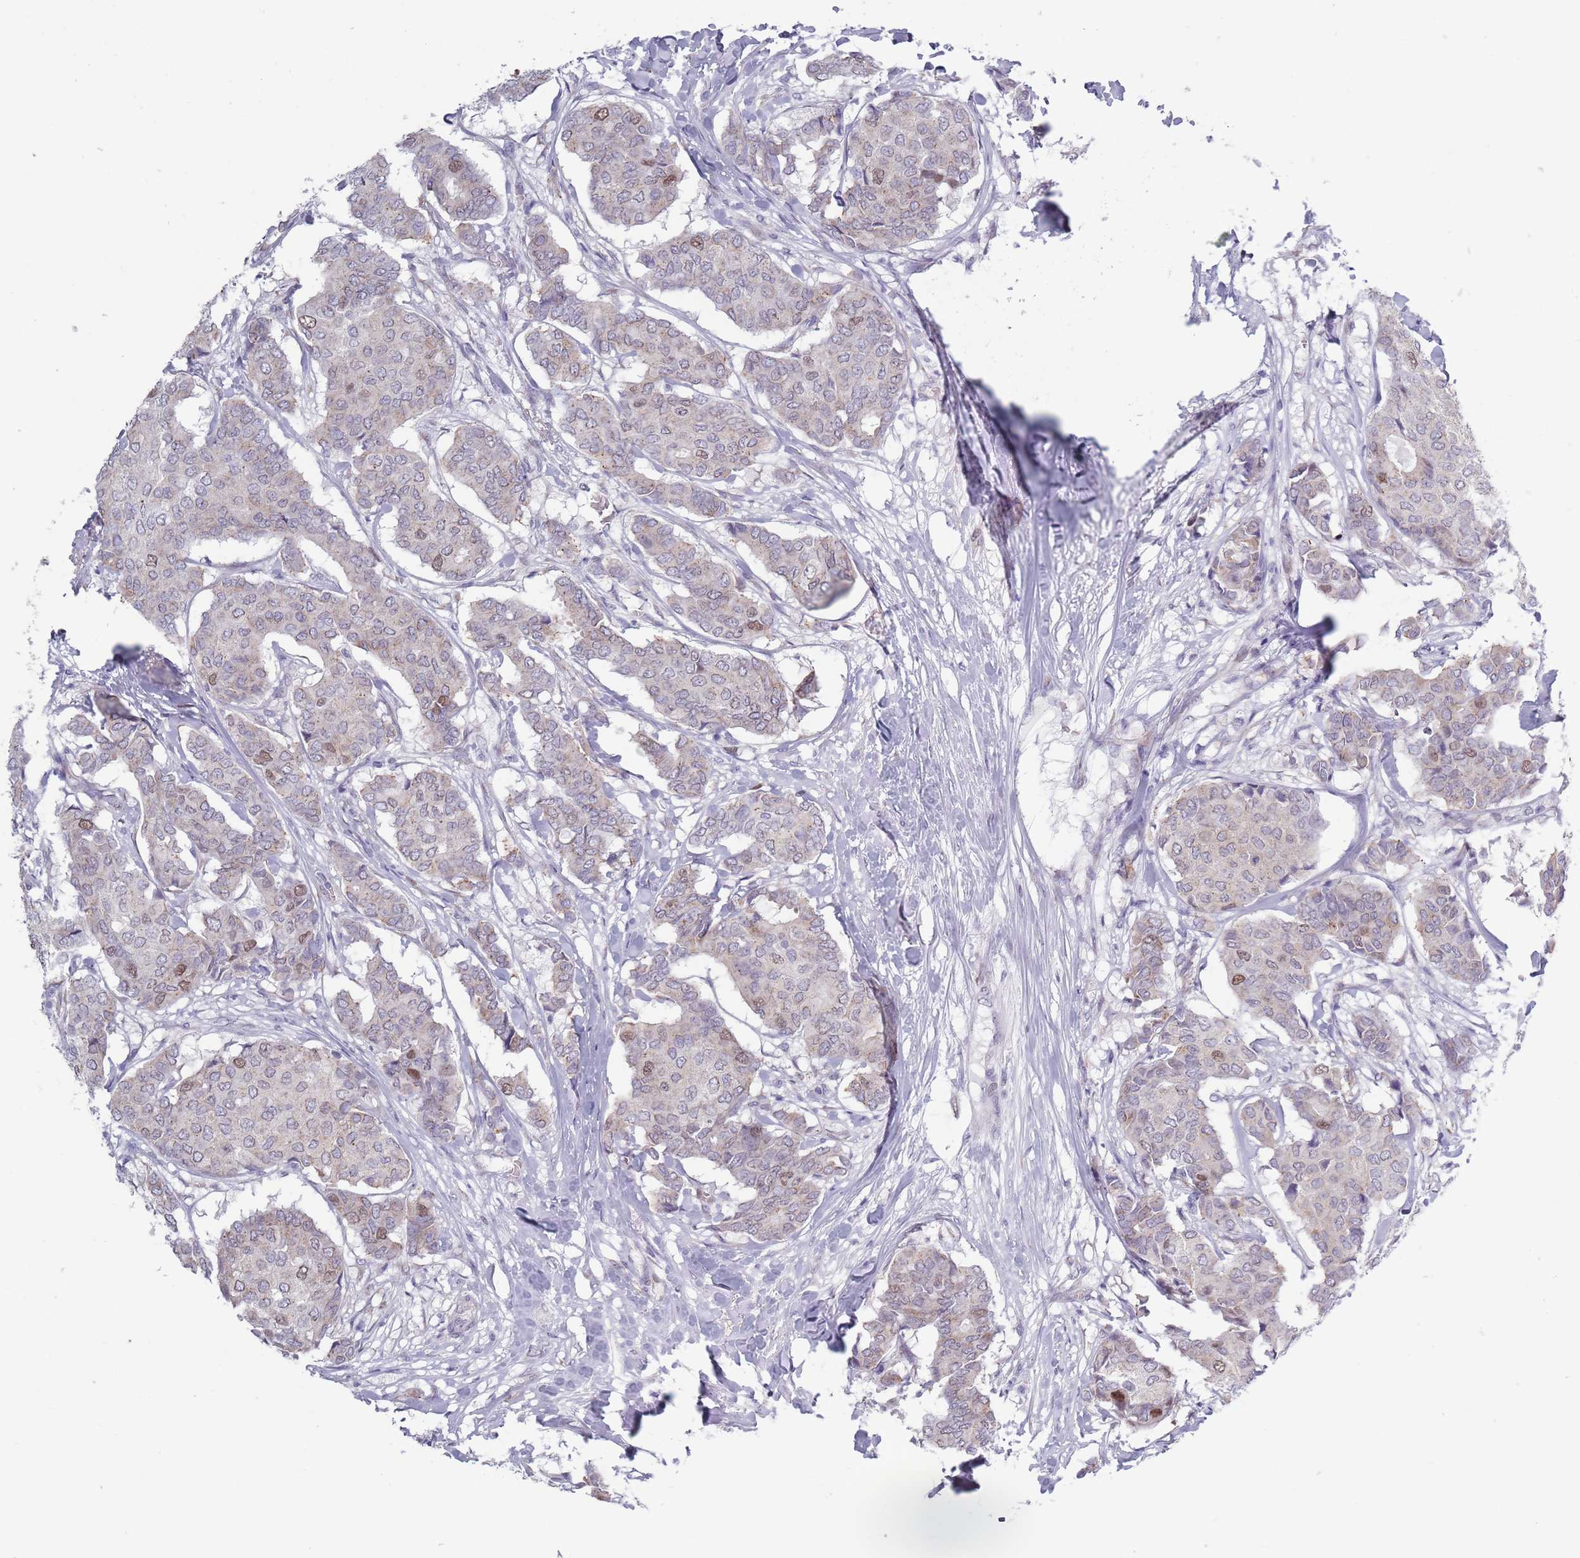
{"staining": {"intensity": "moderate", "quantity": "<25%", "location": "cytoplasmic/membranous,nuclear"}, "tissue": "breast cancer", "cell_type": "Tumor cells", "image_type": "cancer", "snomed": [{"axis": "morphology", "description": "Duct carcinoma"}, {"axis": "topography", "description": "Breast"}], "caption": "Breast invasive ductal carcinoma stained with DAB IHC demonstrates low levels of moderate cytoplasmic/membranous and nuclear positivity in approximately <25% of tumor cells.", "gene": "ZKSCAN2", "patient": {"sex": "female", "age": 75}}